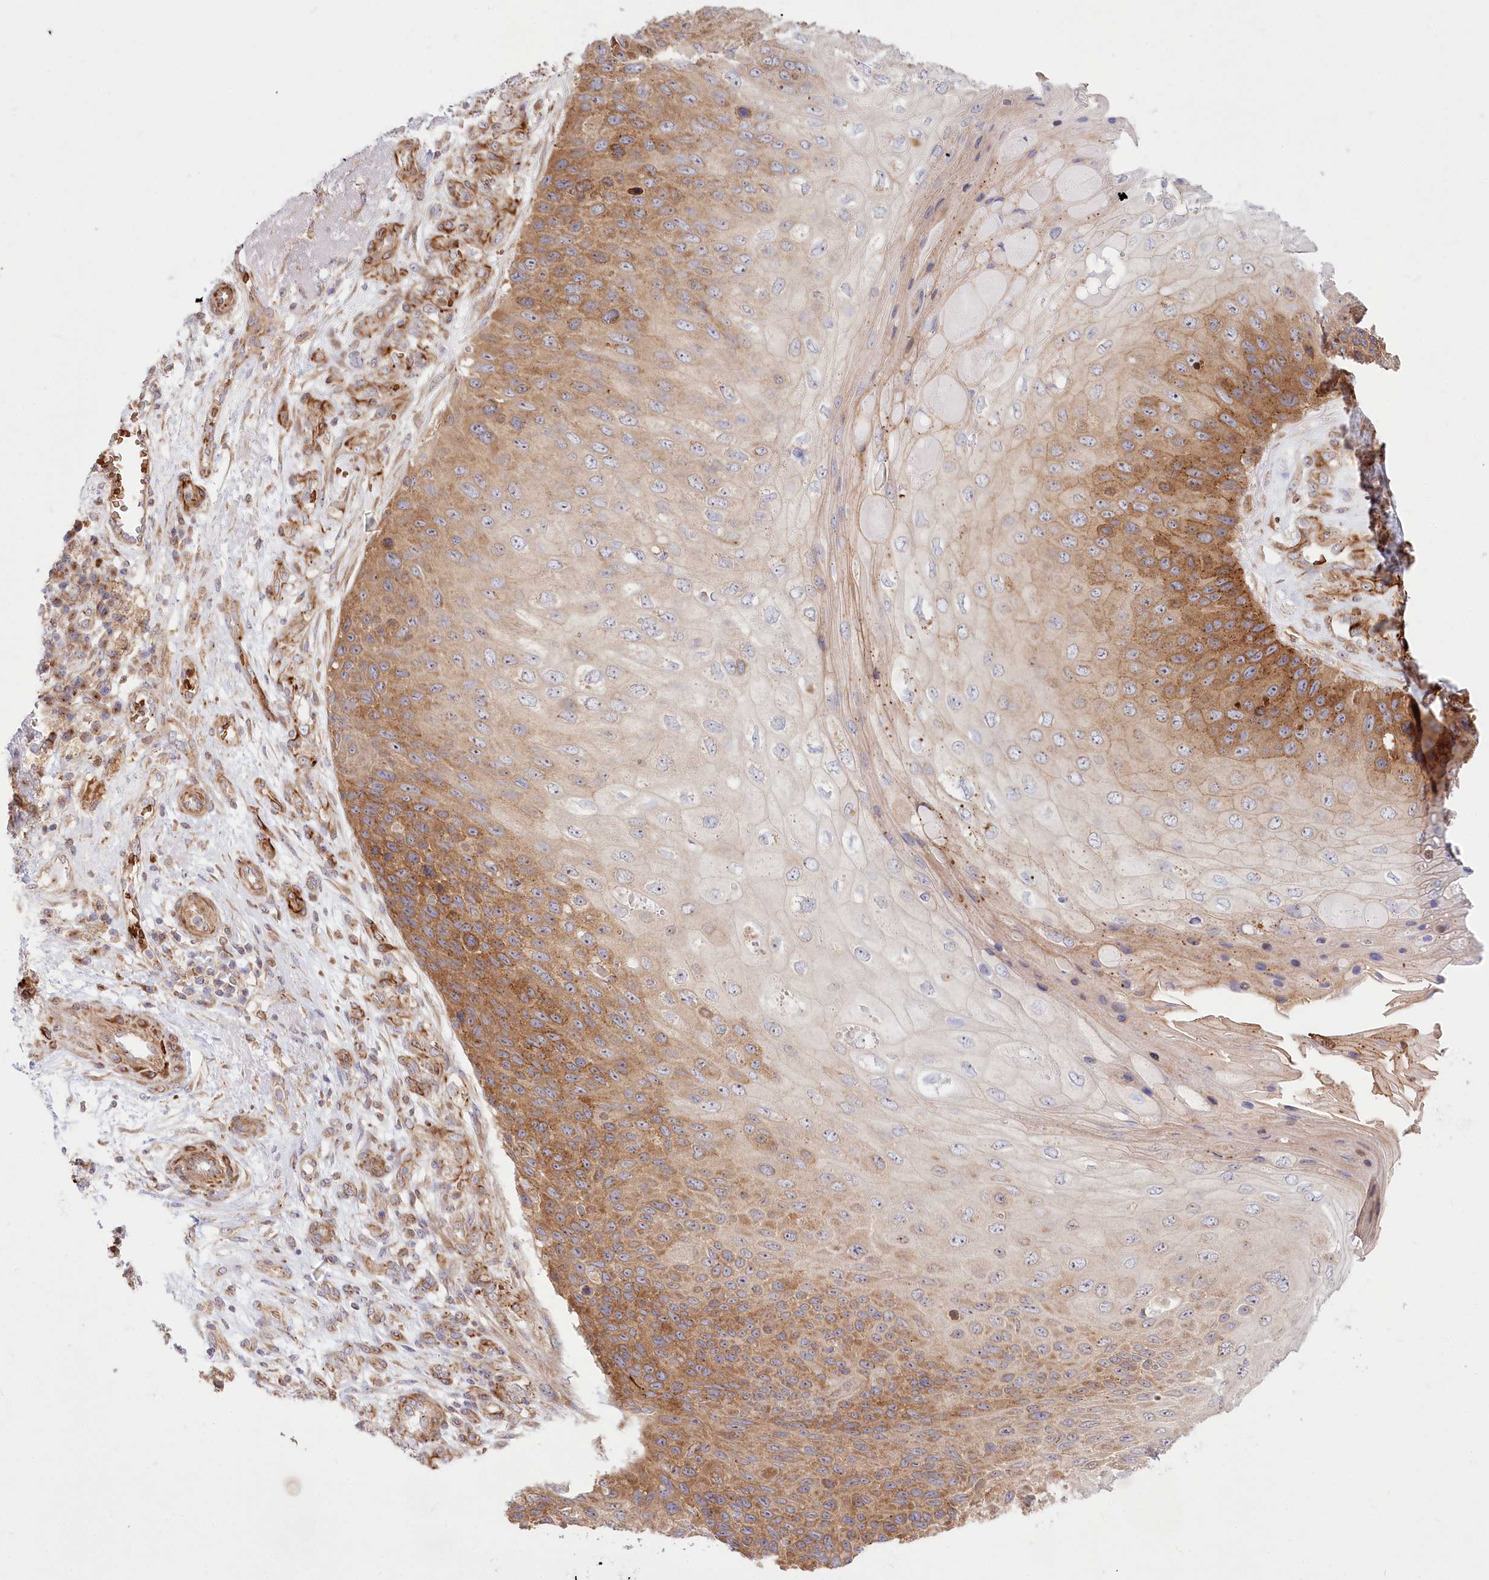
{"staining": {"intensity": "moderate", "quantity": "25%-75%", "location": "cytoplasmic/membranous"}, "tissue": "skin cancer", "cell_type": "Tumor cells", "image_type": "cancer", "snomed": [{"axis": "morphology", "description": "Squamous cell carcinoma, NOS"}, {"axis": "topography", "description": "Skin"}], "caption": "Skin cancer stained with immunohistochemistry demonstrates moderate cytoplasmic/membranous positivity in about 25%-75% of tumor cells.", "gene": "COMMD3", "patient": {"sex": "female", "age": 88}}